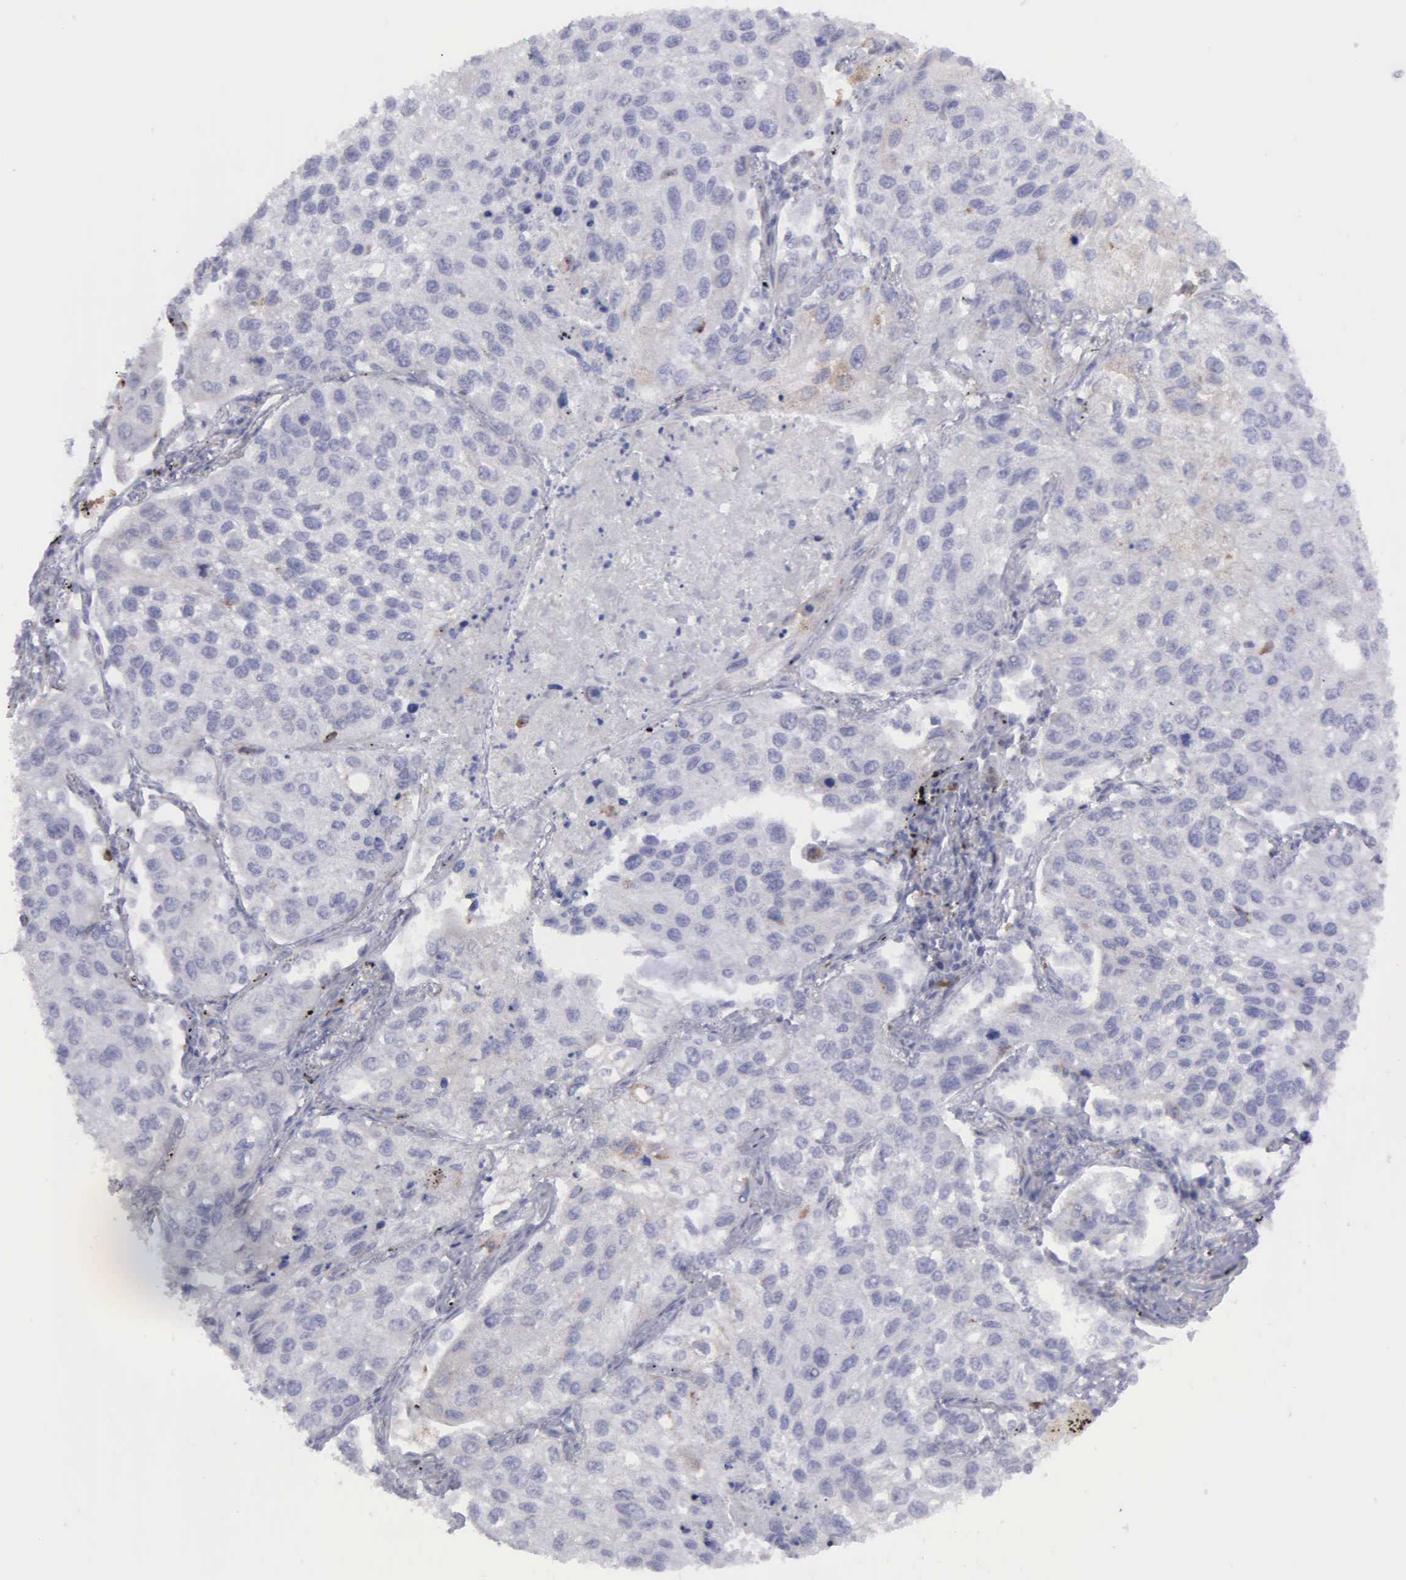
{"staining": {"intensity": "negative", "quantity": "none", "location": "none"}, "tissue": "lung cancer", "cell_type": "Tumor cells", "image_type": "cancer", "snomed": [{"axis": "morphology", "description": "Squamous cell carcinoma, NOS"}, {"axis": "topography", "description": "Lung"}], "caption": "A high-resolution micrograph shows immunohistochemistry staining of lung squamous cell carcinoma, which displays no significant positivity in tumor cells.", "gene": "TYRP1", "patient": {"sex": "male", "age": 75}}